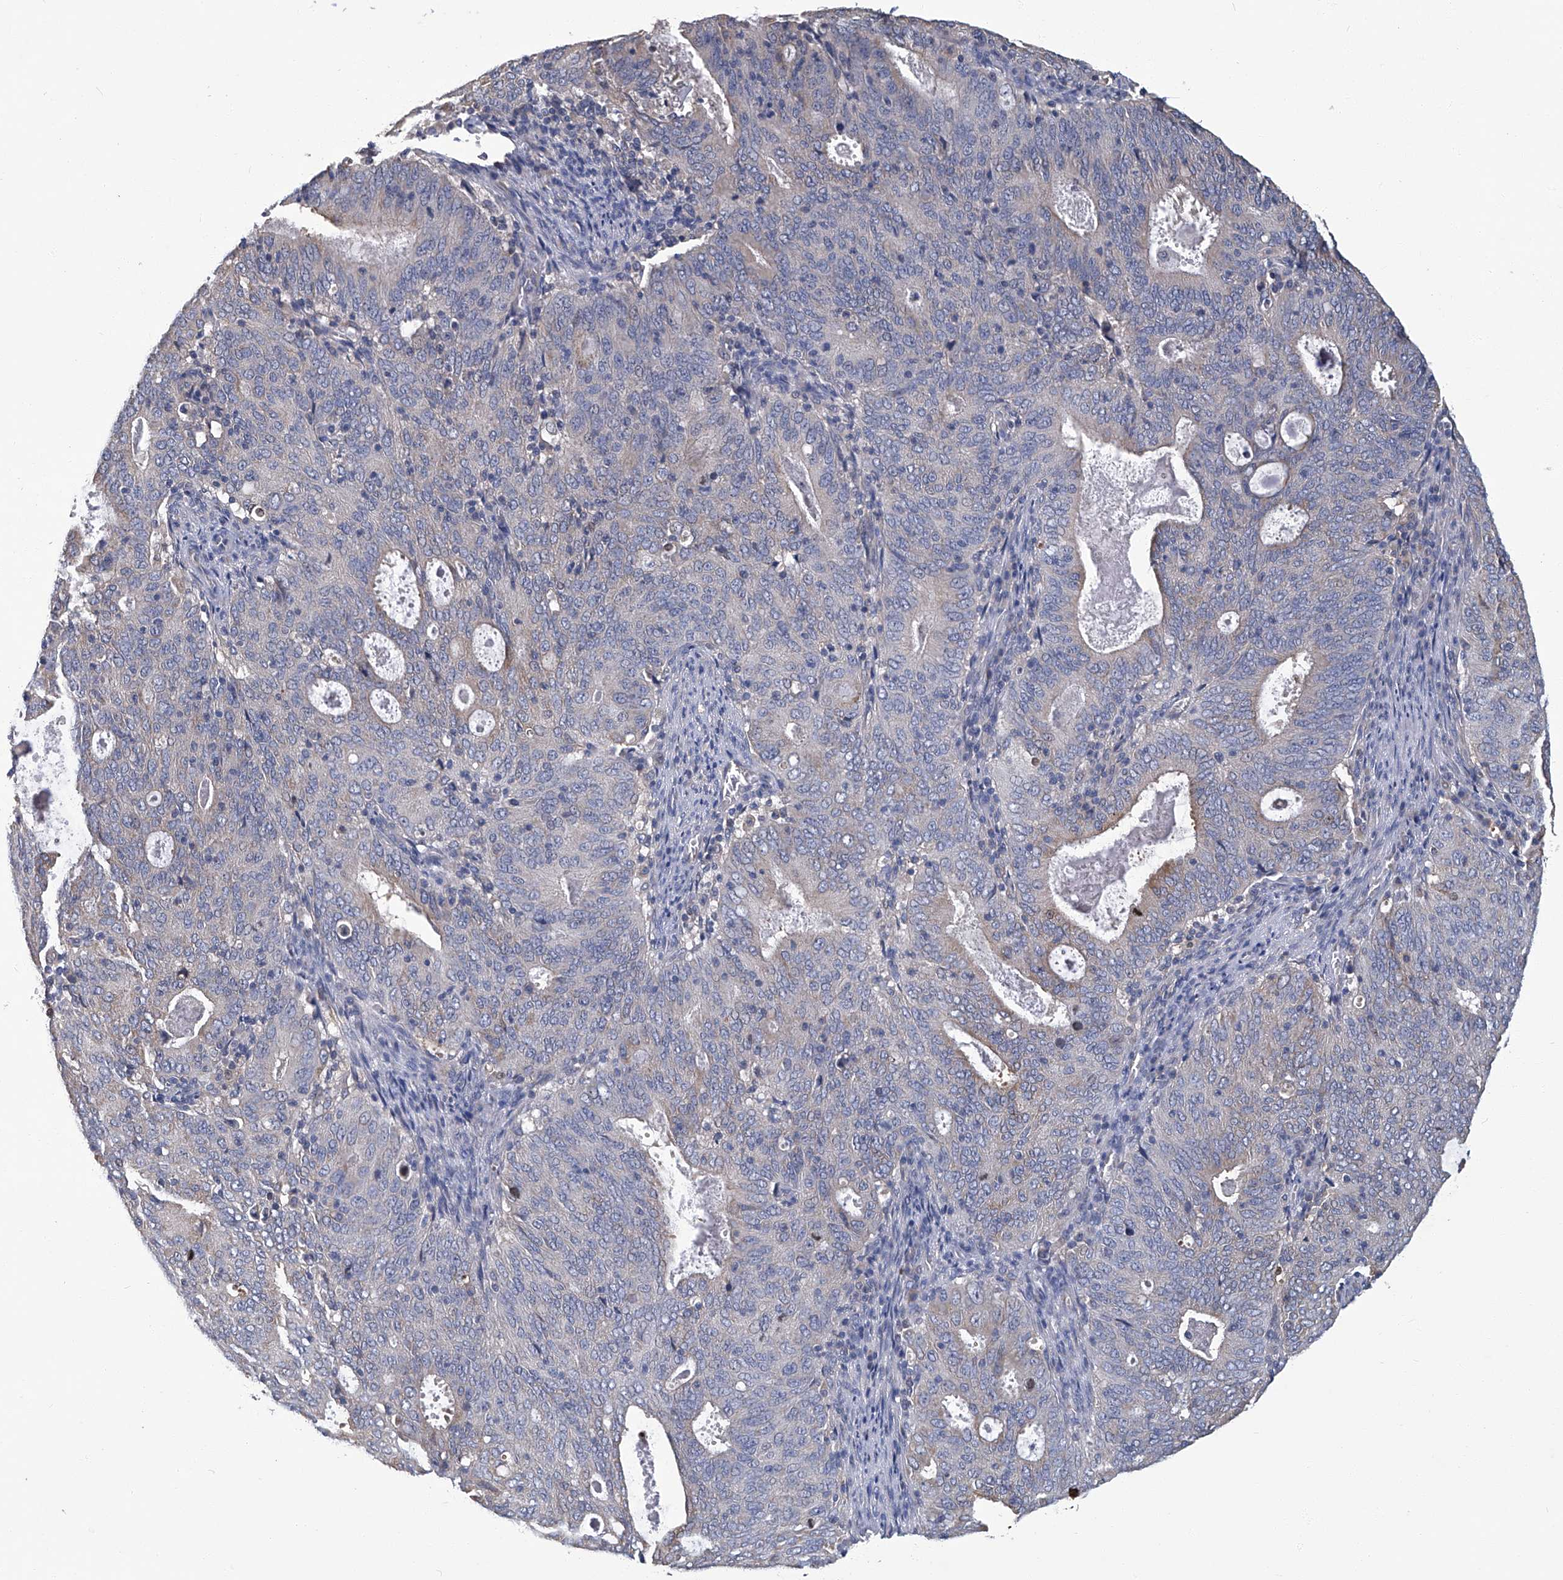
{"staining": {"intensity": "negative", "quantity": "none", "location": "none"}, "tissue": "cervical cancer", "cell_type": "Tumor cells", "image_type": "cancer", "snomed": [{"axis": "morphology", "description": "Adenocarcinoma, NOS"}, {"axis": "topography", "description": "Cervix"}], "caption": "Cervical cancer was stained to show a protein in brown. There is no significant staining in tumor cells.", "gene": "TGFBR1", "patient": {"sex": "female", "age": 44}}